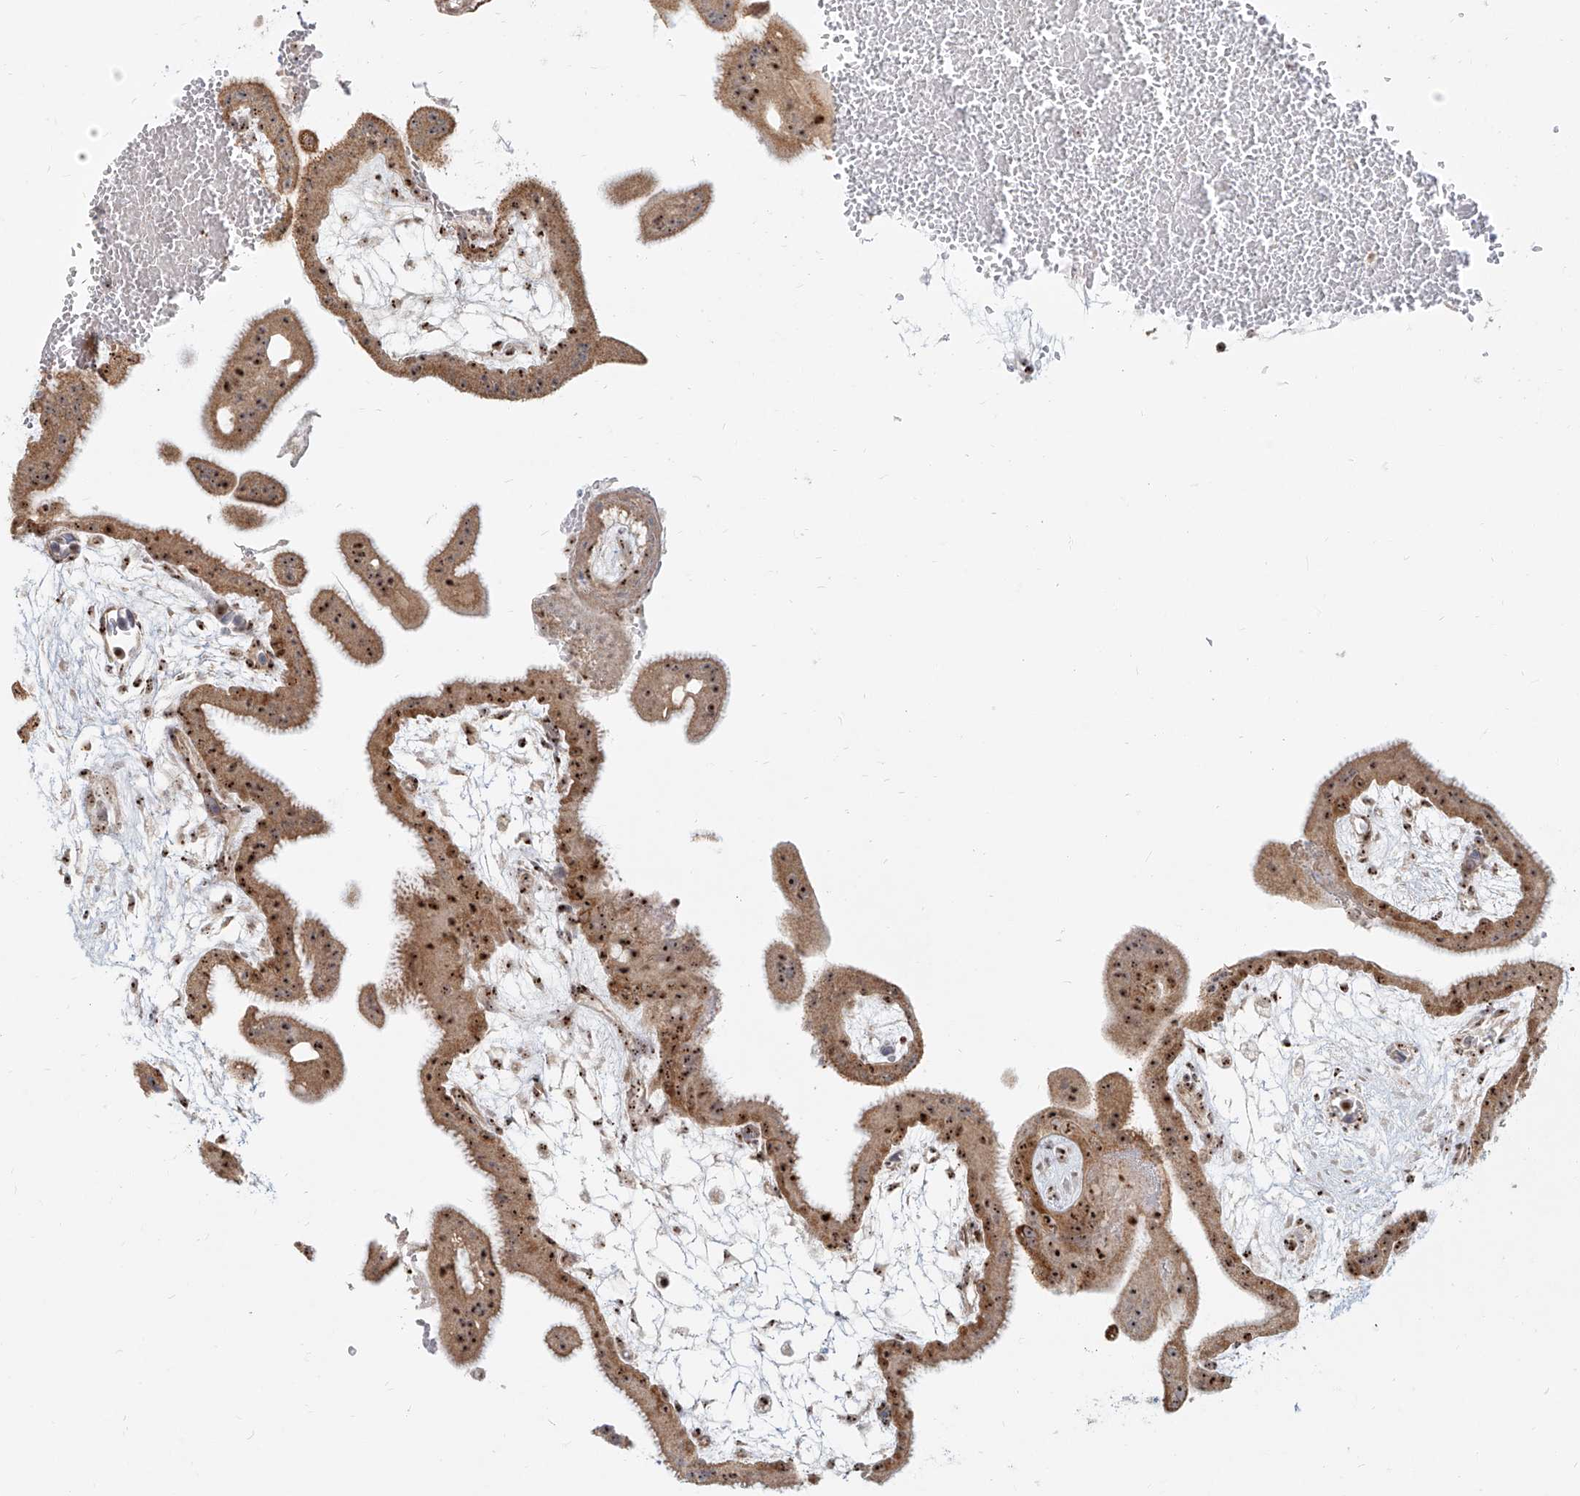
{"staining": {"intensity": "moderate", "quantity": ">75%", "location": "nuclear"}, "tissue": "placenta", "cell_type": "Decidual cells", "image_type": "normal", "snomed": [{"axis": "morphology", "description": "Normal tissue, NOS"}, {"axis": "topography", "description": "Placenta"}], "caption": "The photomicrograph displays staining of unremarkable placenta, revealing moderate nuclear protein expression (brown color) within decidual cells.", "gene": "BYSL", "patient": {"sex": "female", "age": 35}}